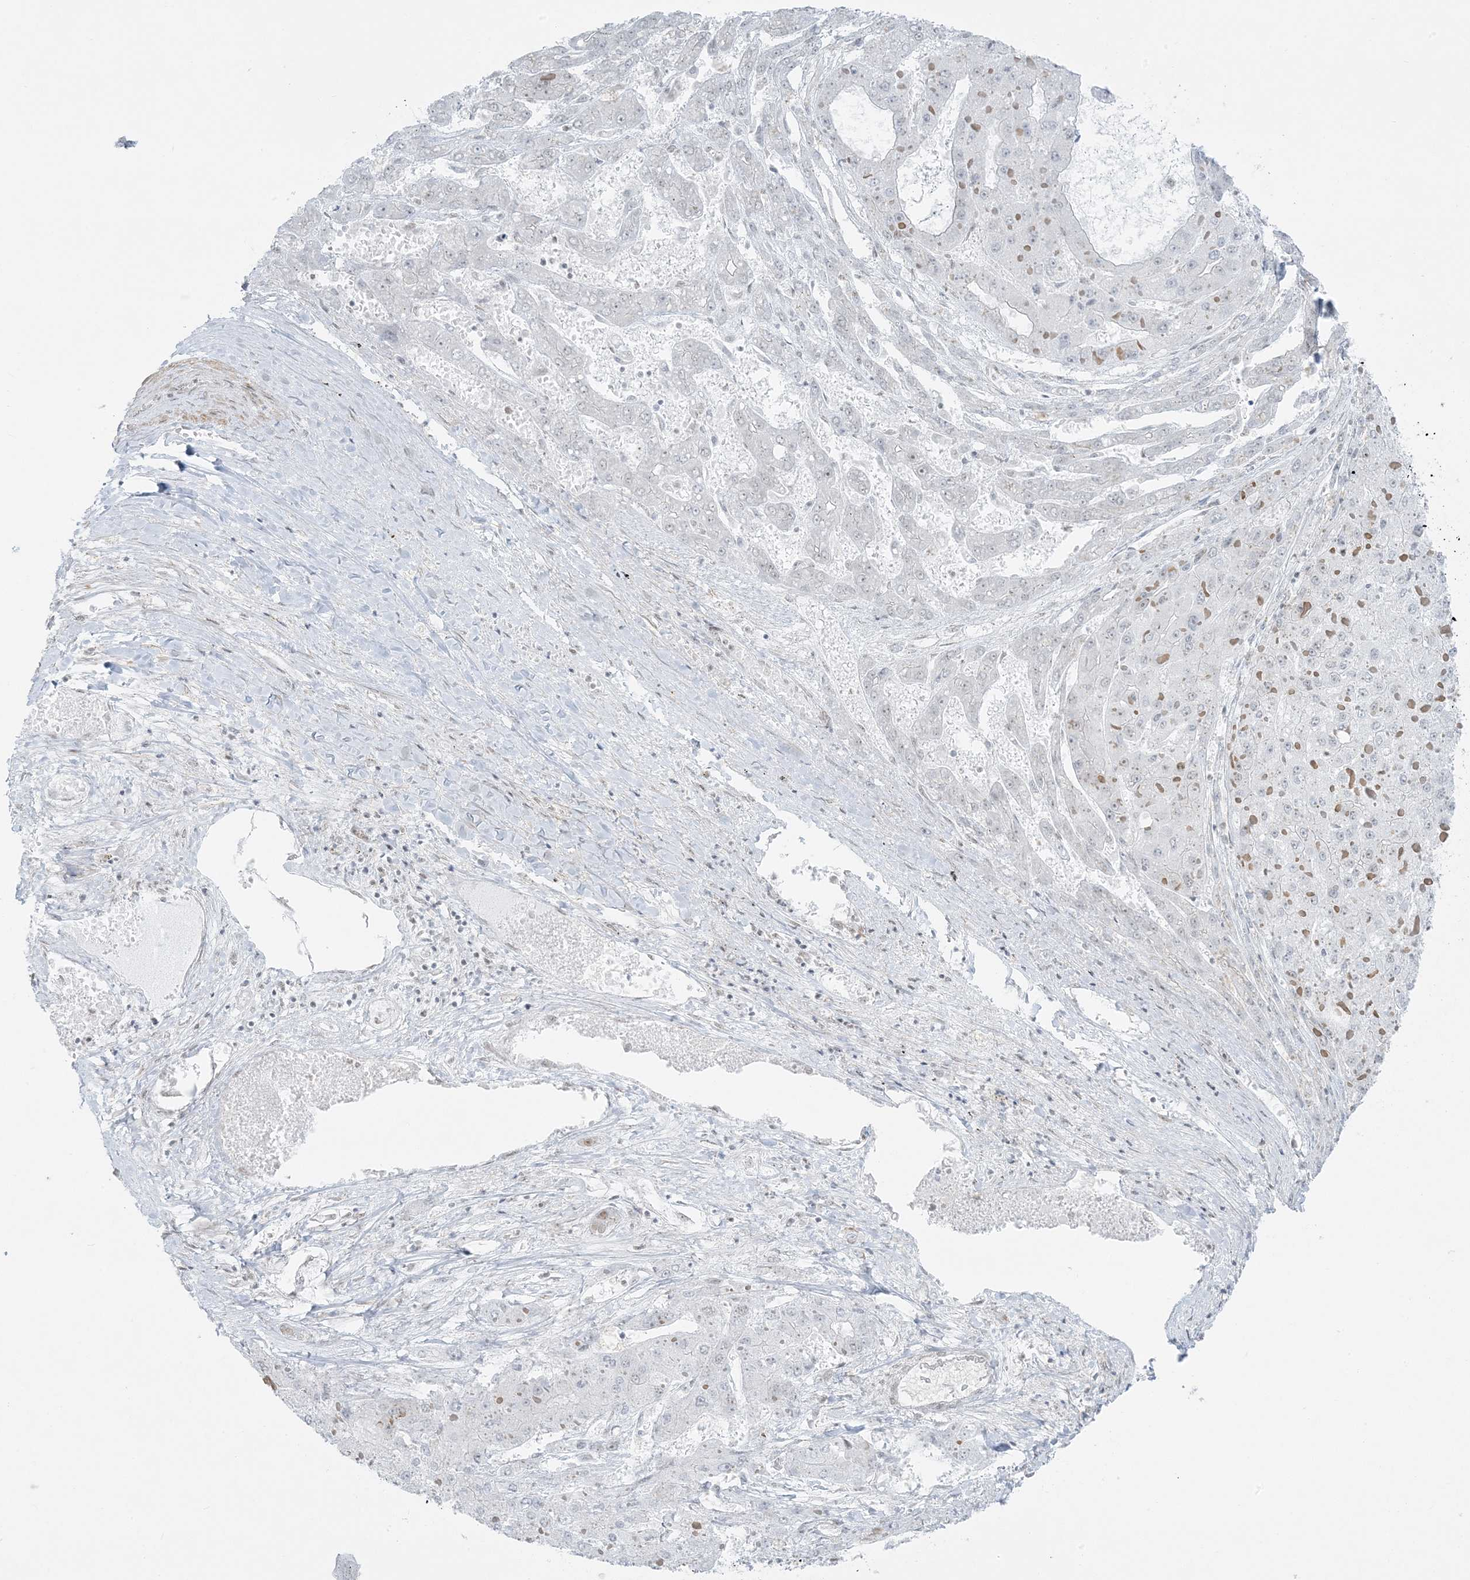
{"staining": {"intensity": "negative", "quantity": "none", "location": "none"}, "tissue": "liver cancer", "cell_type": "Tumor cells", "image_type": "cancer", "snomed": [{"axis": "morphology", "description": "Carcinoma, Hepatocellular, NOS"}, {"axis": "topography", "description": "Liver"}], "caption": "Immunohistochemistry (IHC) of human liver cancer (hepatocellular carcinoma) exhibits no expression in tumor cells.", "gene": "ZNF787", "patient": {"sex": "female", "age": 73}}